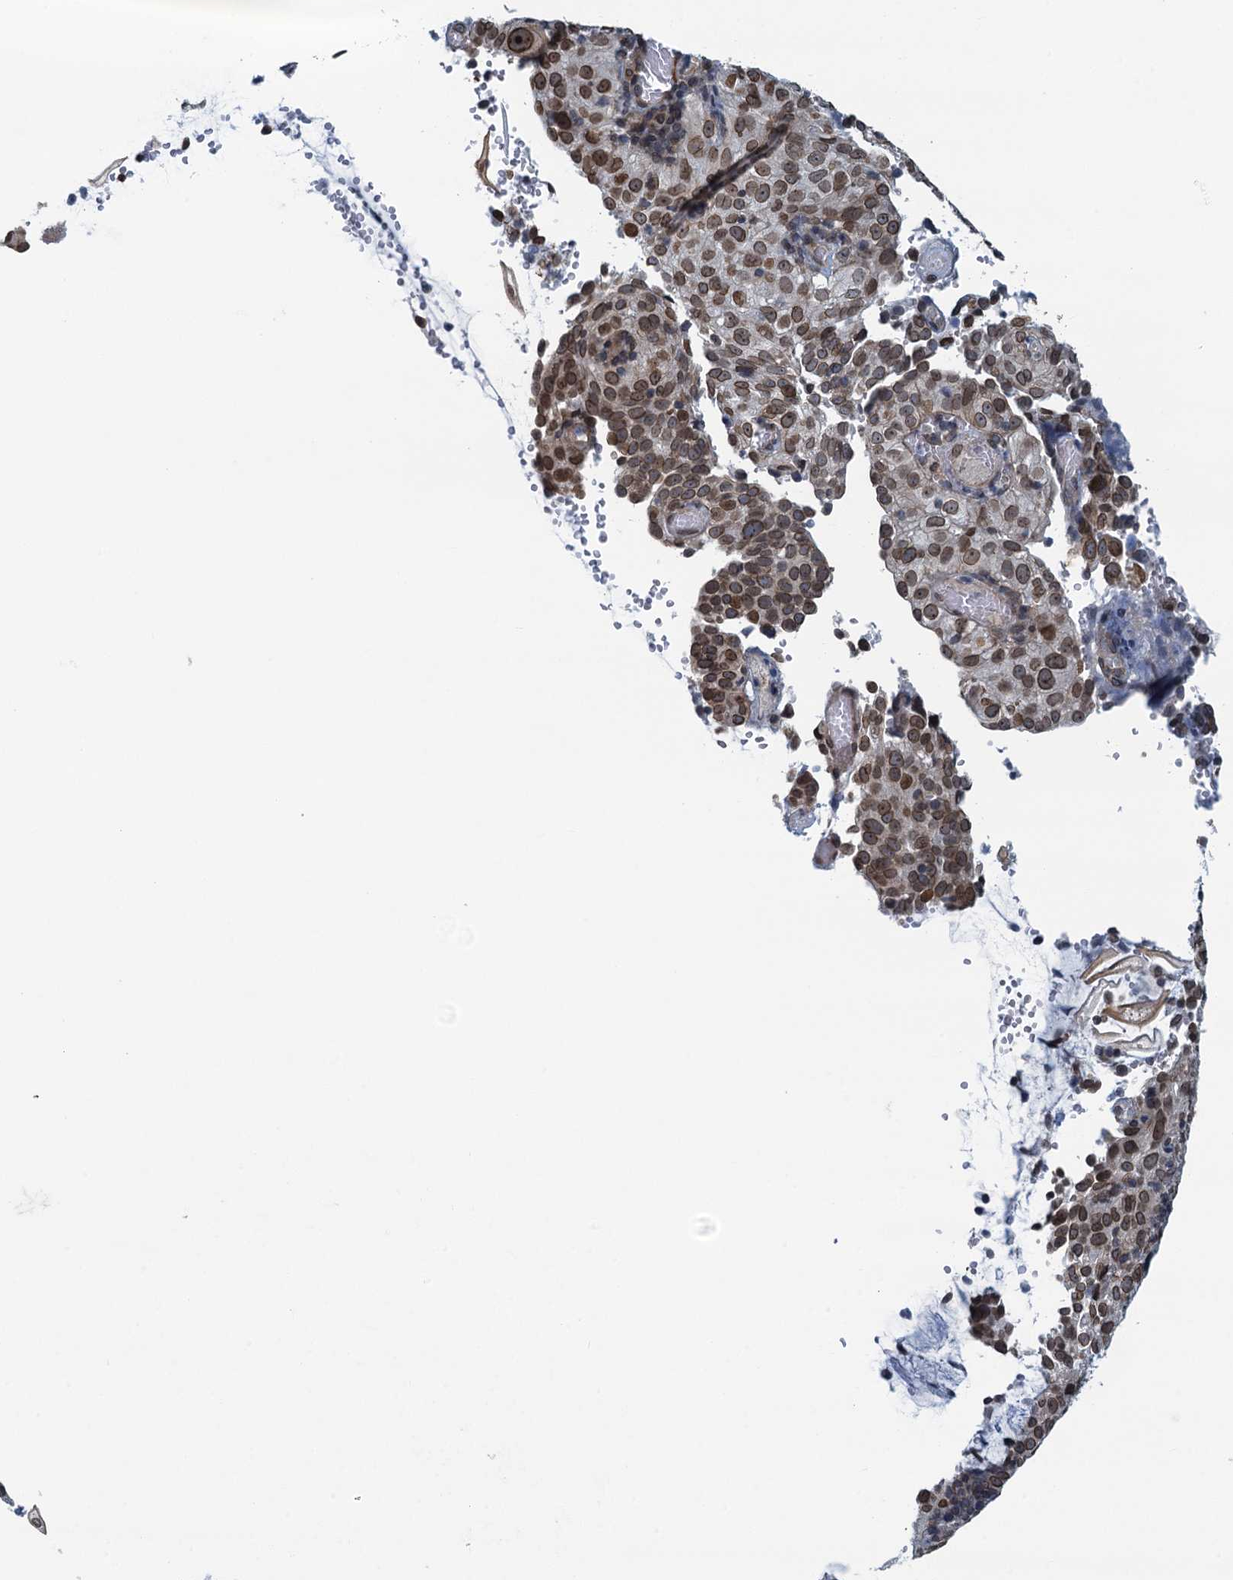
{"staining": {"intensity": "moderate", "quantity": ">75%", "location": "cytoplasmic/membranous,nuclear"}, "tissue": "cervical cancer", "cell_type": "Tumor cells", "image_type": "cancer", "snomed": [{"axis": "morphology", "description": "Squamous cell carcinoma, NOS"}, {"axis": "topography", "description": "Cervix"}], "caption": "This is an image of immunohistochemistry staining of cervical squamous cell carcinoma, which shows moderate expression in the cytoplasmic/membranous and nuclear of tumor cells.", "gene": "CCDC34", "patient": {"sex": "female", "age": 31}}